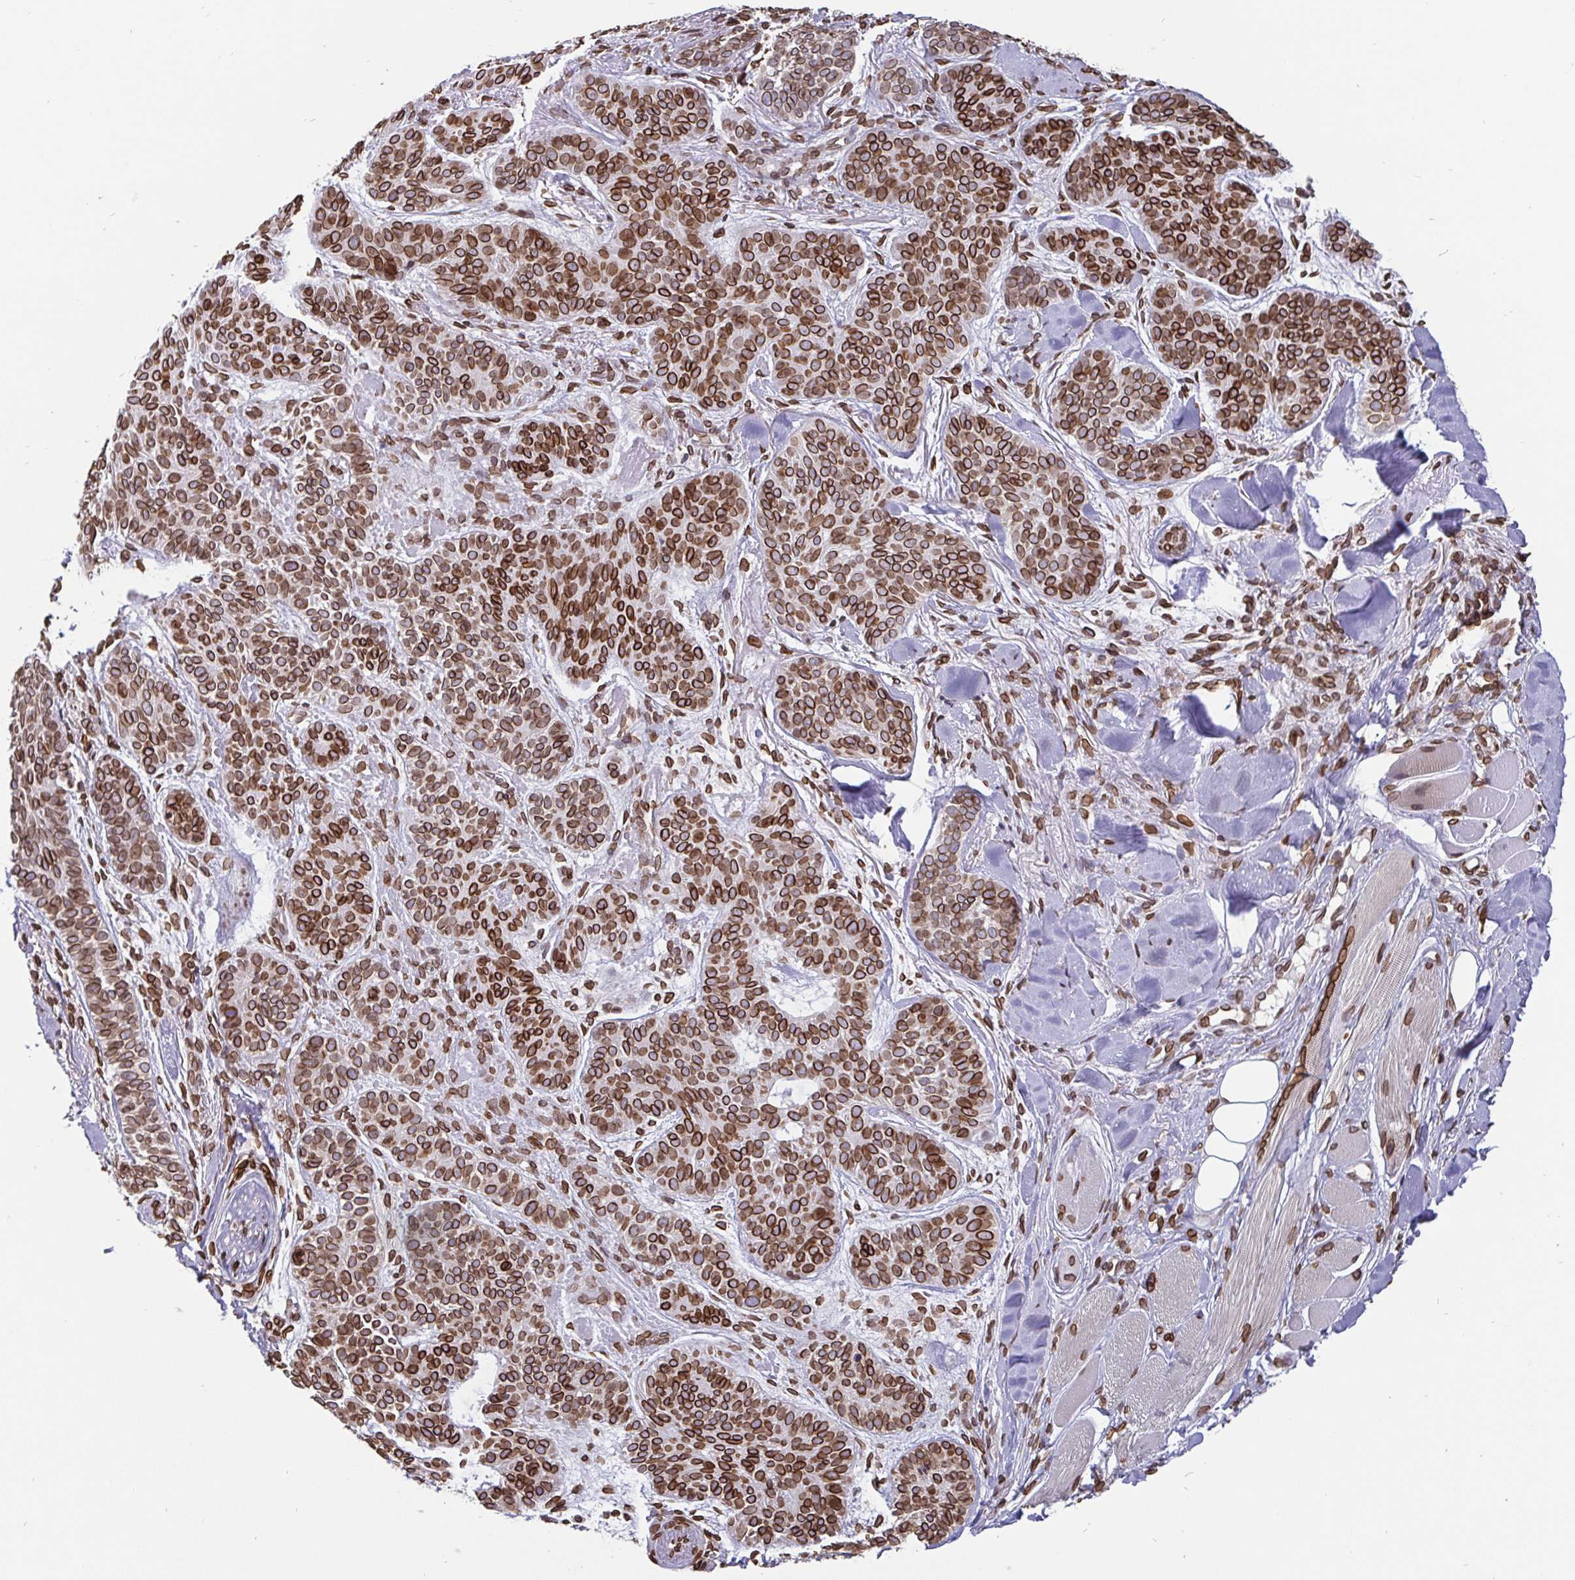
{"staining": {"intensity": "strong", "quantity": ">75%", "location": "cytoplasmic/membranous,nuclear"}, "tissue": "skin cancer", "cell_type": "Tumor cells", "image_type": "cancer", "snomed": [{"axis": "morphology", "description": "Basal cell carcinoma"}, {"axis": "topography", "description": "Skin"}, {"axis": "topography", "description": "Skin of nose"}], "caption": "Skin cancer (basal cell carcinoma) stained with DAB (3,3'-diaminobenzidine) IHC exhibits high levels of strong cytoplasmic/membranous and nuclear expression in approximately >75% of tumor cells. The staining was performed using DAB (3,3'-diaminobenzidine), with brown indicating positive protein expression. Nuclei are stained blue with hematoxylin.", "gene": "EMD", "patient": {"sex": "female", "age": 81}}